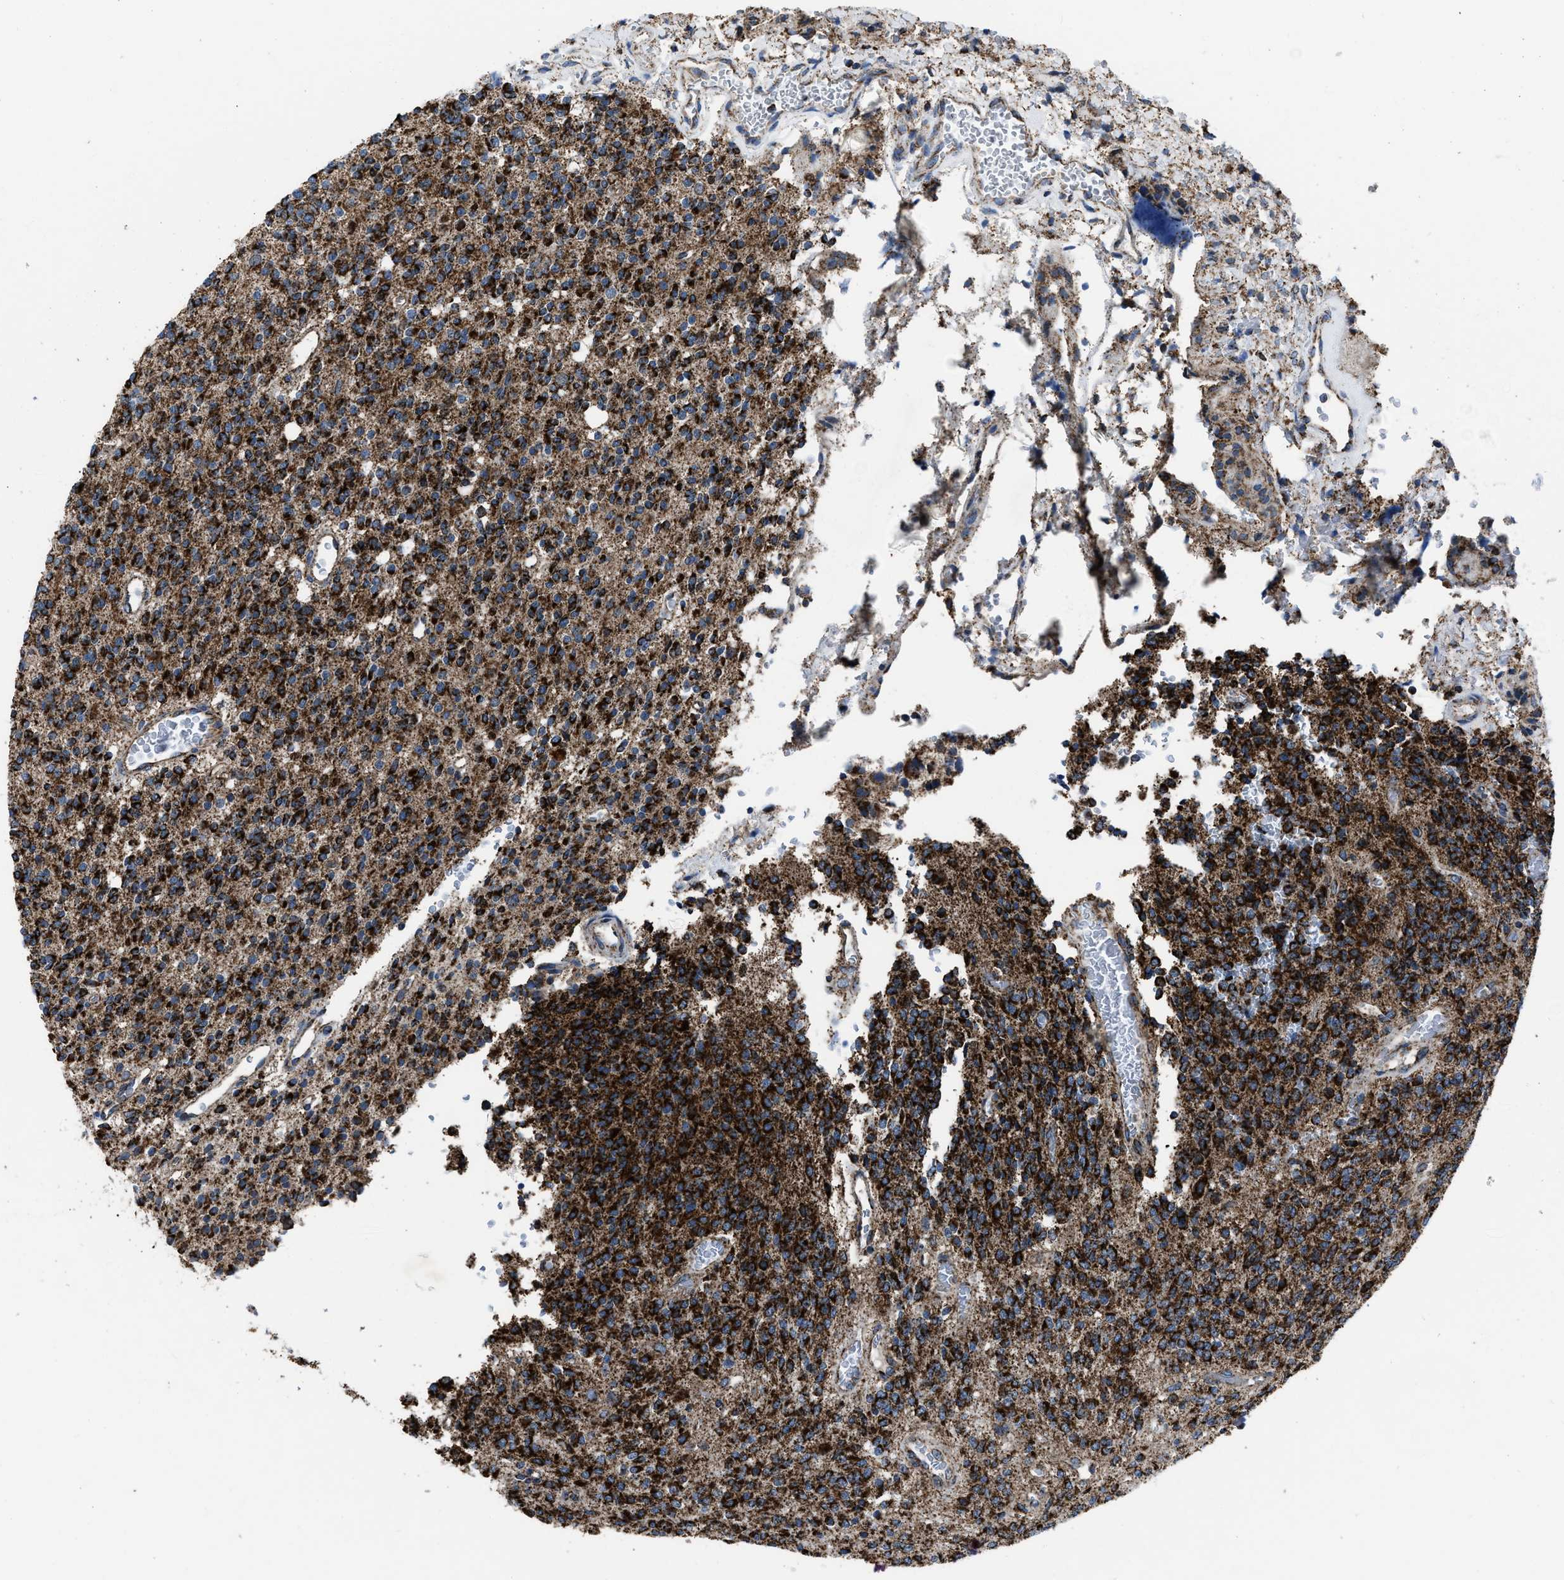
{"staining": {"intensity": "strong", "quantity": ">75%", "location": "cytoplasmic/membranous"}, "tissue": "glioma", "cell_type": "Tumor cells", "image_type": "cancer", "snomed": [{"axis": "morphology", "description": "Glioma, malignant, High grade"}, {"axis": "topography", "description": "Brain"}], "caption": "An IHC photomicrograph of neoplastic tissue is shown. Protein staining in brown shows strong cytoplasmic/membranous positivity in malignant glioma (high-grade) within tumor cells. (Stains: DAB in brown, nuclei in blue, Microscopy: brightfield microscopy at high magnification).", "gene": "NSD3", "patient": {"sex": "male", "age": 34}}